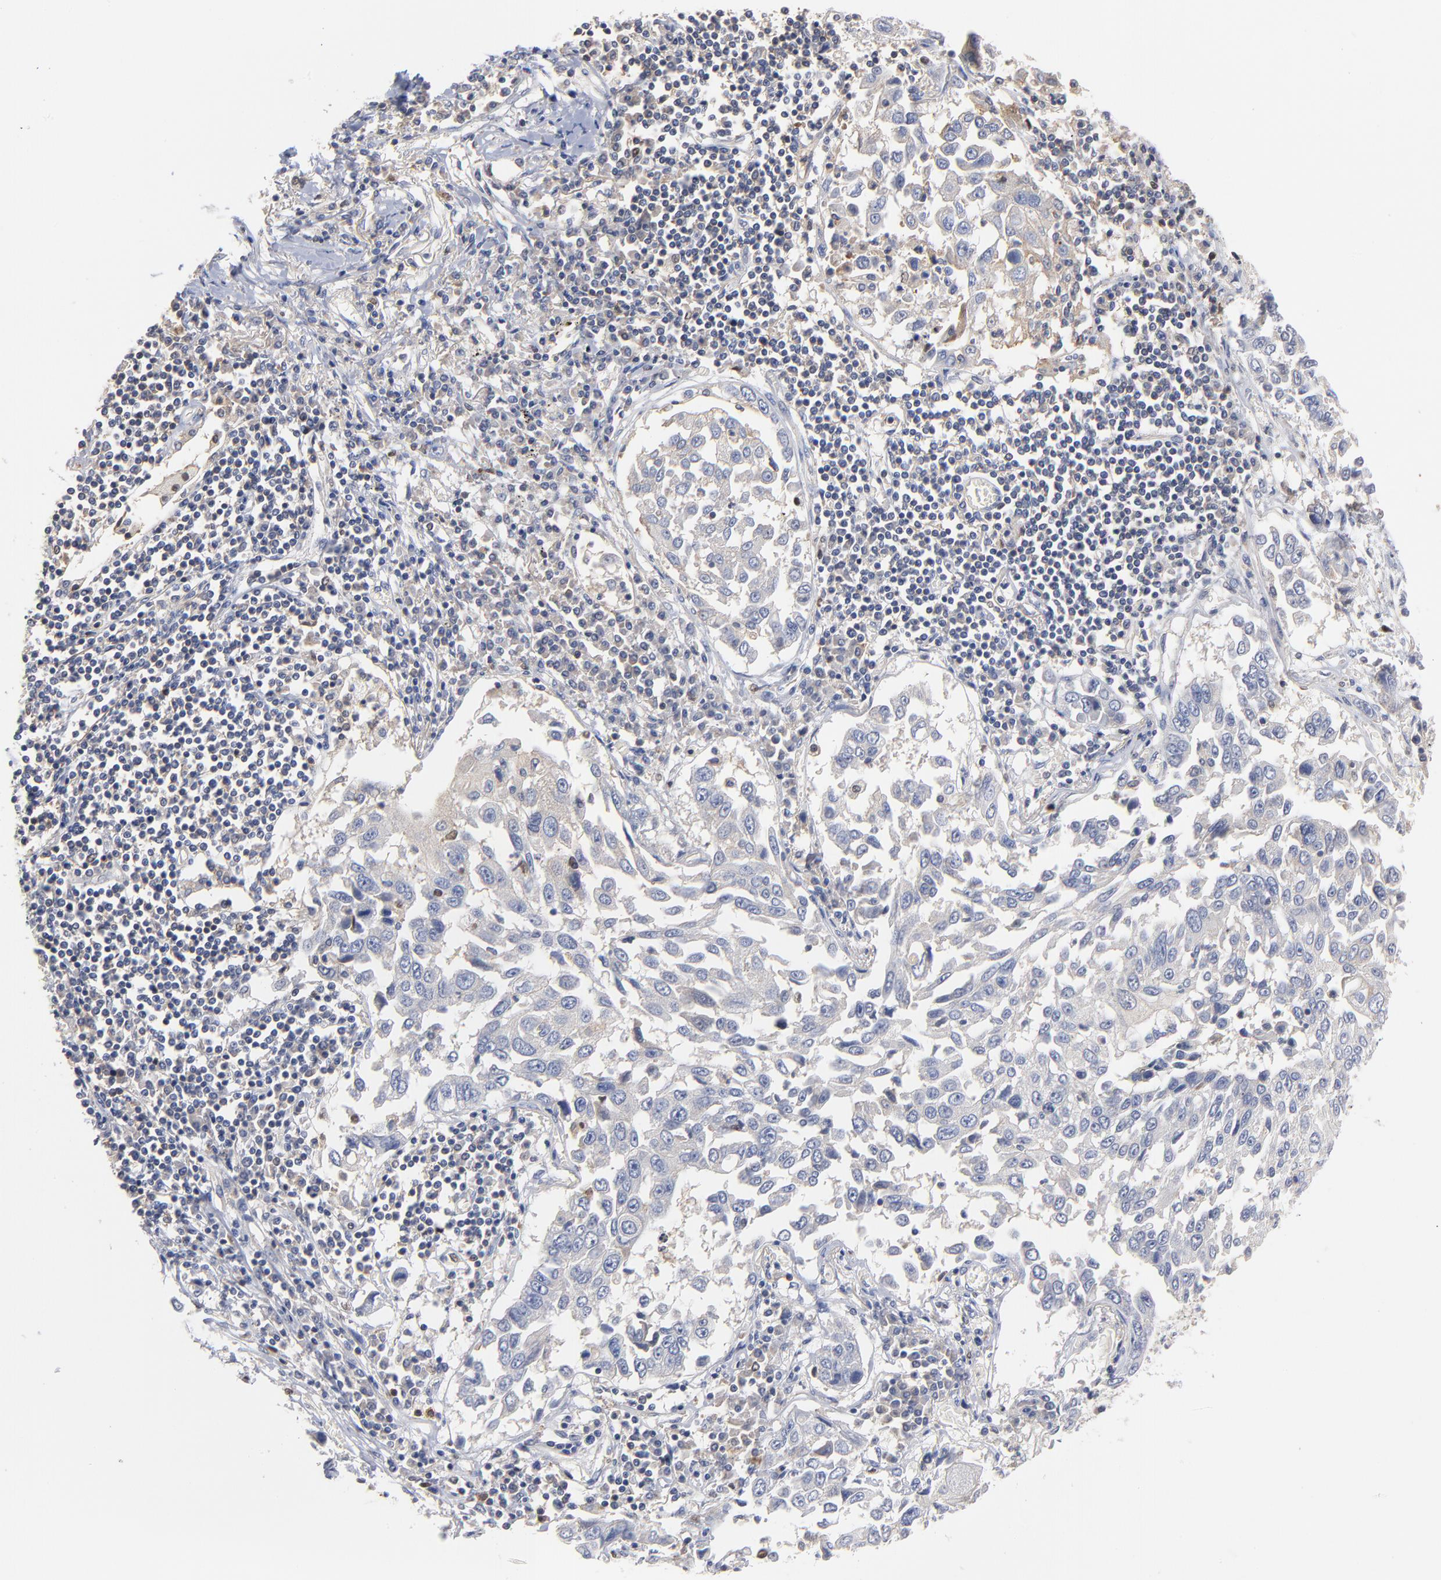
{"staining": {"intensity": "negative", "quantity": "none", "location": "none"}, "tissue": "lung cancer", "cell_type": "Tumor cells", "image_type": "cancer", "snomed": [{"axis": "morphology", "description": "Squamous cell carcinoma, NOS"}, {"axis": "topography", "description": "Lung"}], "caption": "Immunohistochemistry (IHC) micrograph of human lung cancer (squamous cell carcinoma) stained for a protein (brown), which displays no expression in tumor cells. (Brightfield microscopy of DAB immunohistochemistry at high magnification).", "gene": "ARHGEF6", "patient": {"sex": "male", "age": 71}}